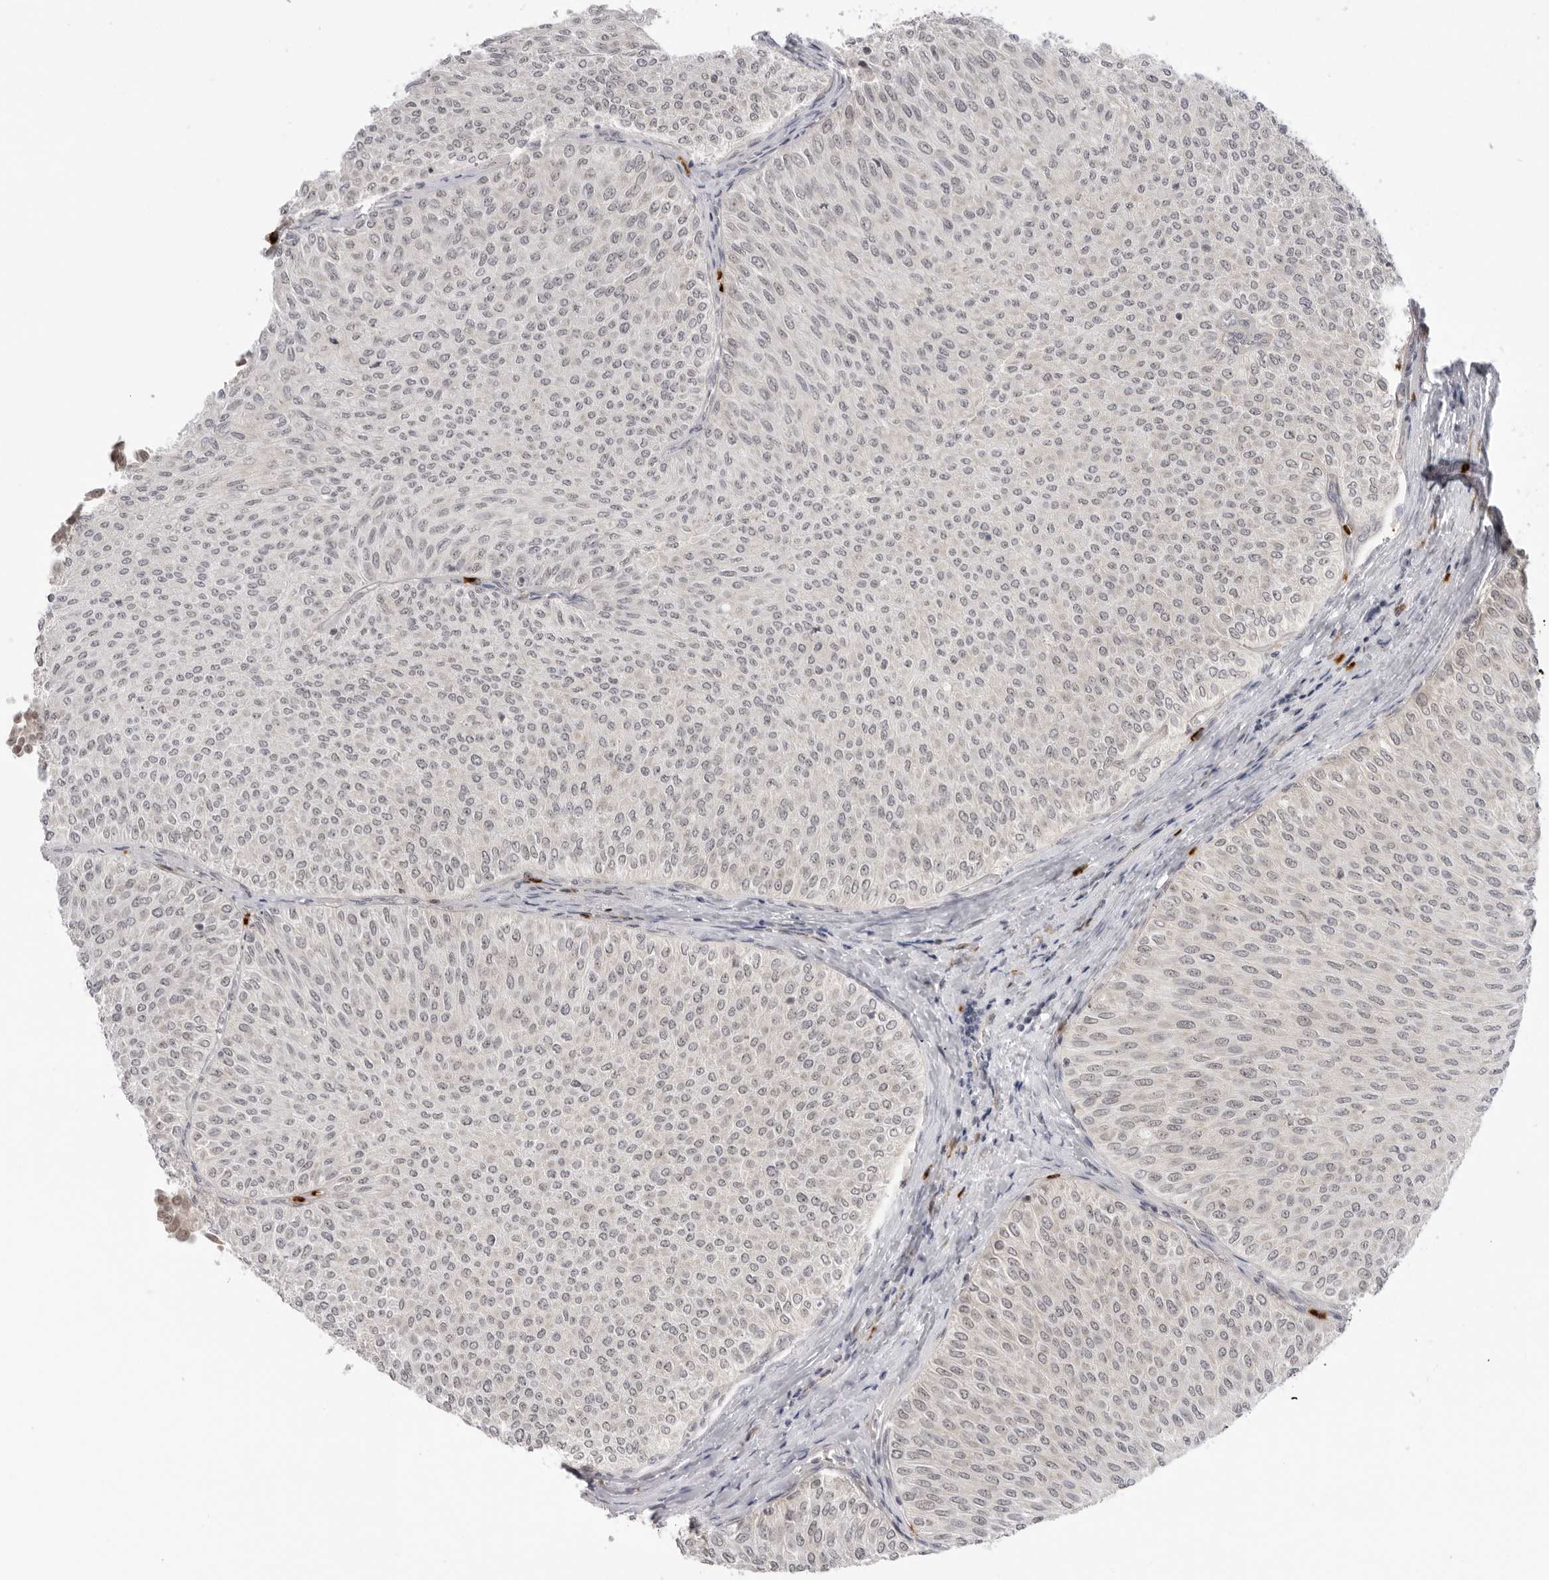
{"staining": {"intensity": "negative", "quantity": "none", "location": "none"}, "tissue": "urothelial cancer", "cell_type": "Tumor cells", "image_type": "cancer", "snomed": [{"axis": "morphology", "description": "Urothelial carcinoma, Low grade"}, {"axis": "topography", "description": "Urinary bladder"}], "caption": "Tumor cells show no significant staining in urothelial cancer.", "gene": "SUGCT", "patient": {"sex": "male", "age": 78}}